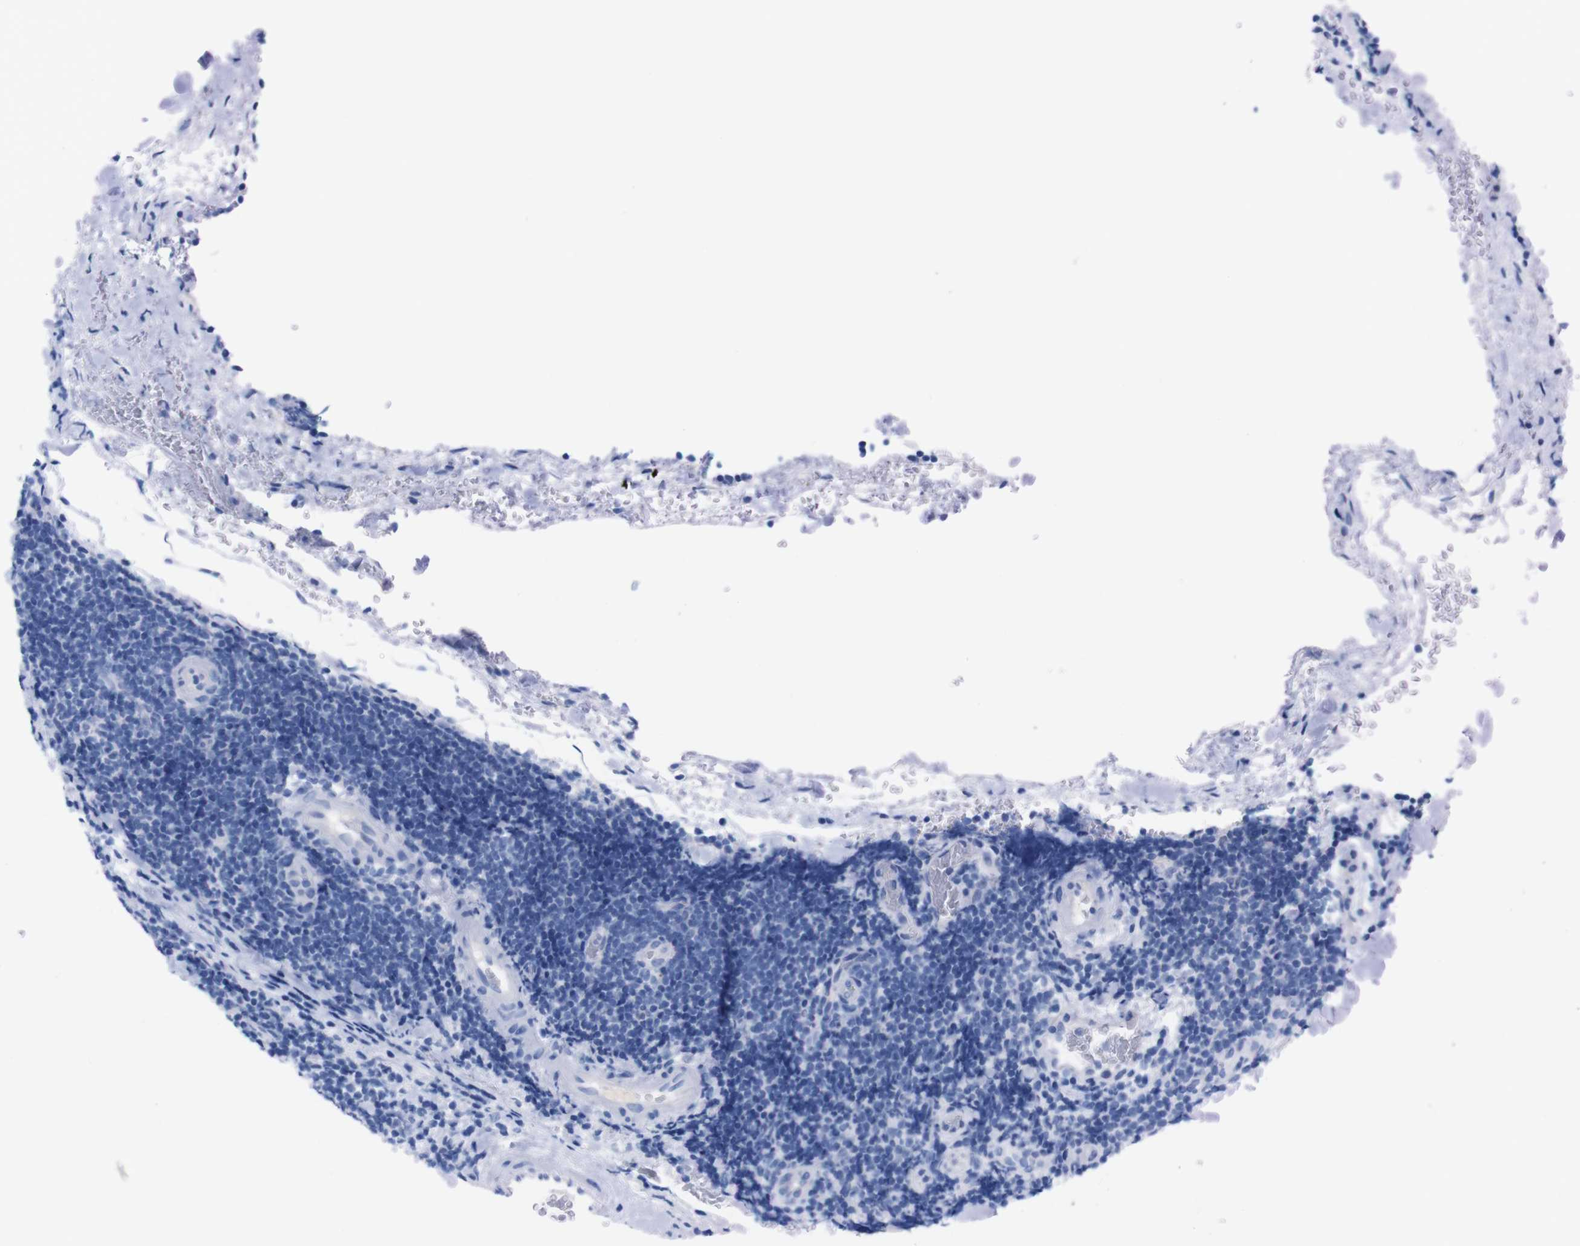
{"staining": {"intensity": "negative", "quantity": "none", "location": "none"}, "tissue": "lymphoma", "cell_type": "Tumor cells", "image_type": "cancer", "snomed": [{"axis": "morphology", "description": "Malignant lymphoma, non-Hodgkin's type, Low grade"}, {"axis": "topography", "description": "Lymph node"}], "caption": "Protein analysis of low-grade malignant lymphoma, non-Hodgkin's type shows no significant staining in tumor cells.", "gene": "TMEM243", "patient": {"sex": "male", "age": 83}}